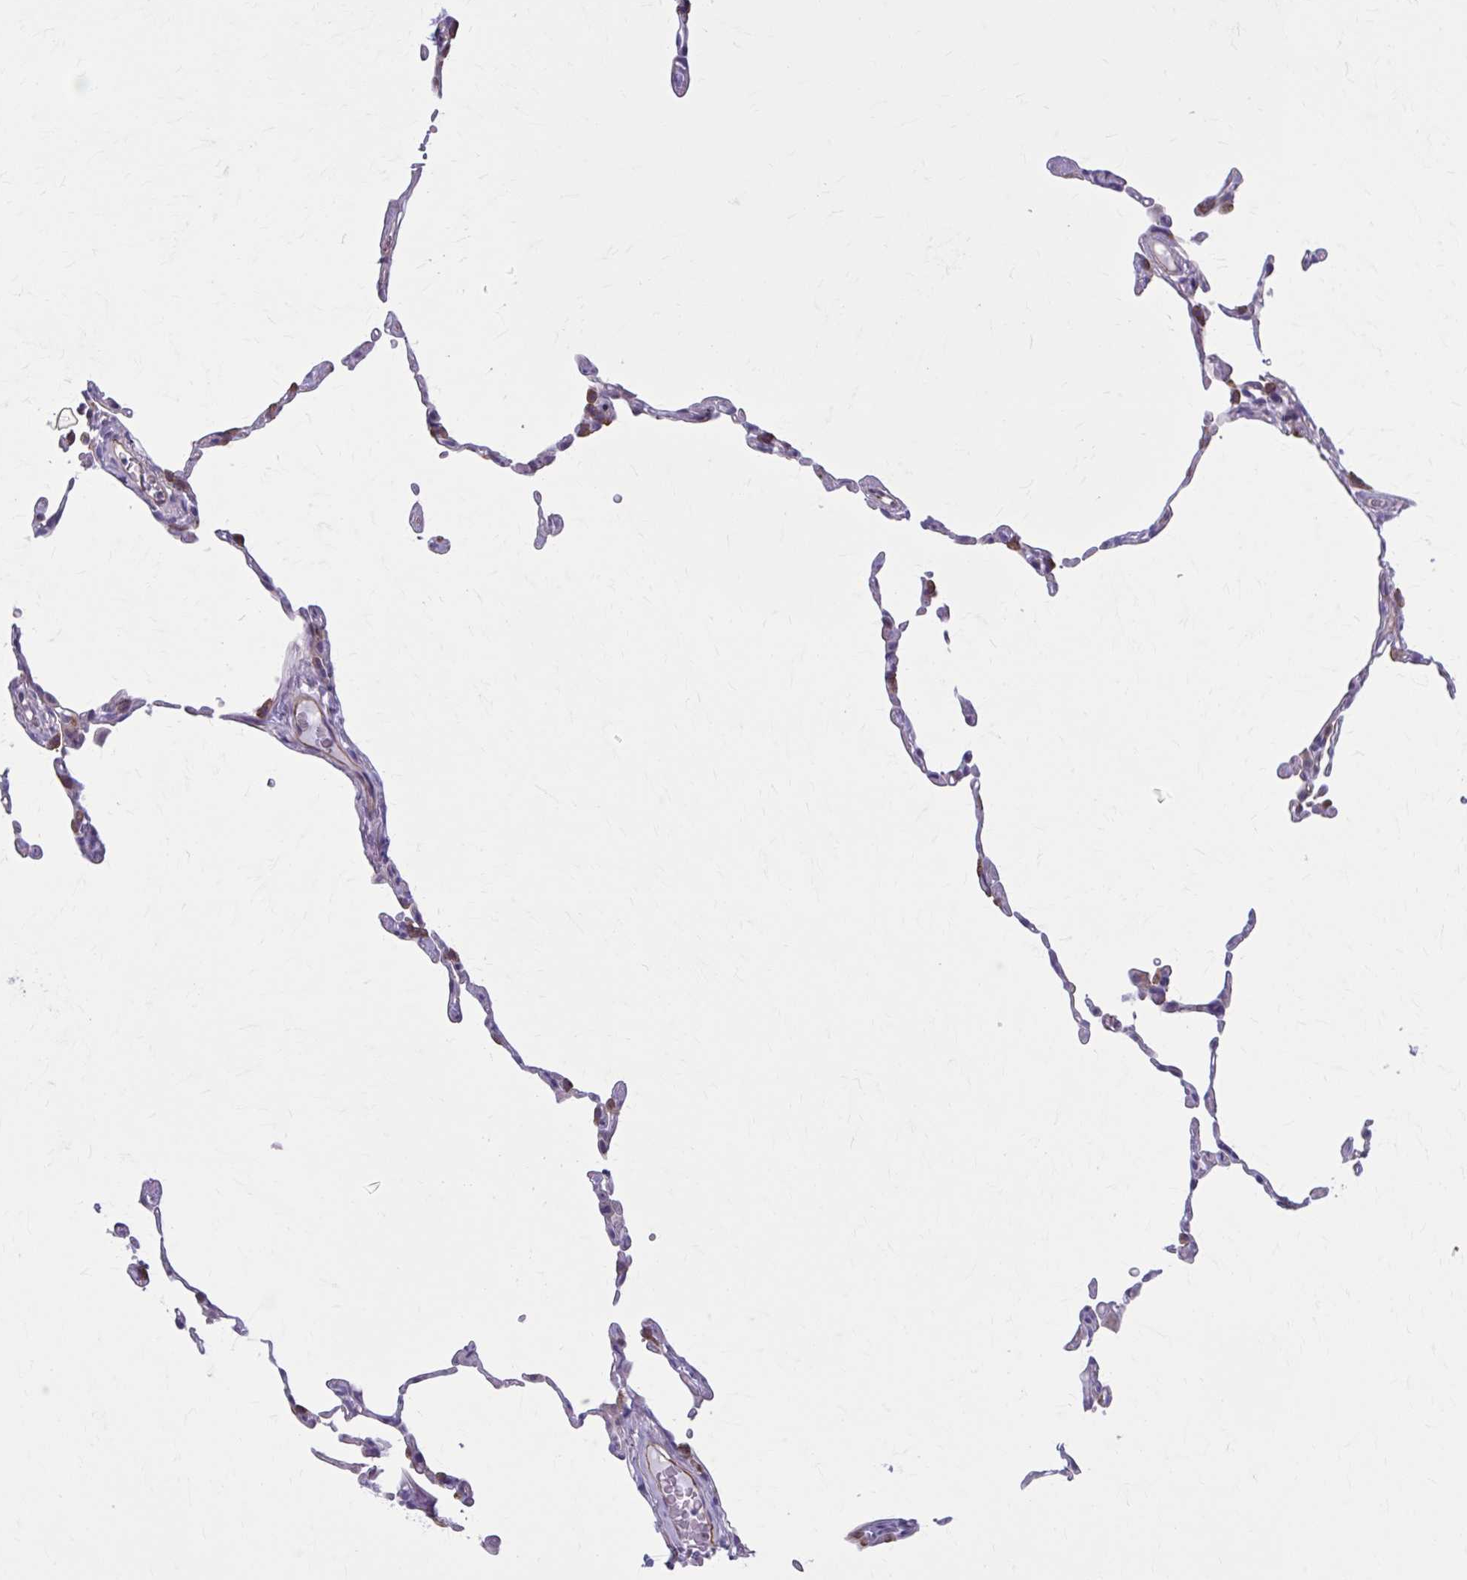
{"staining": {"intensity": "moderate", "quantity": "<25%", "location": "cytoplasmic/membranous"}, "tissue": "lung", "cell_type": "Alveolar cells", "image_type": "normal", "snomed": [{"axis": "morphology", "description": "Normal tissue, NOS"}, {"axis": "topography", "description": "Lung"}], "caption": "IHC micrograph of unremarkable human lung stained for a protein (brown), which displays low levels of moderate cytoplasmic/membranous positivity in about <25% of alveolar cells.", "gene": "ZDHHC7", "patient": {"sex": "female", "age": 57}}